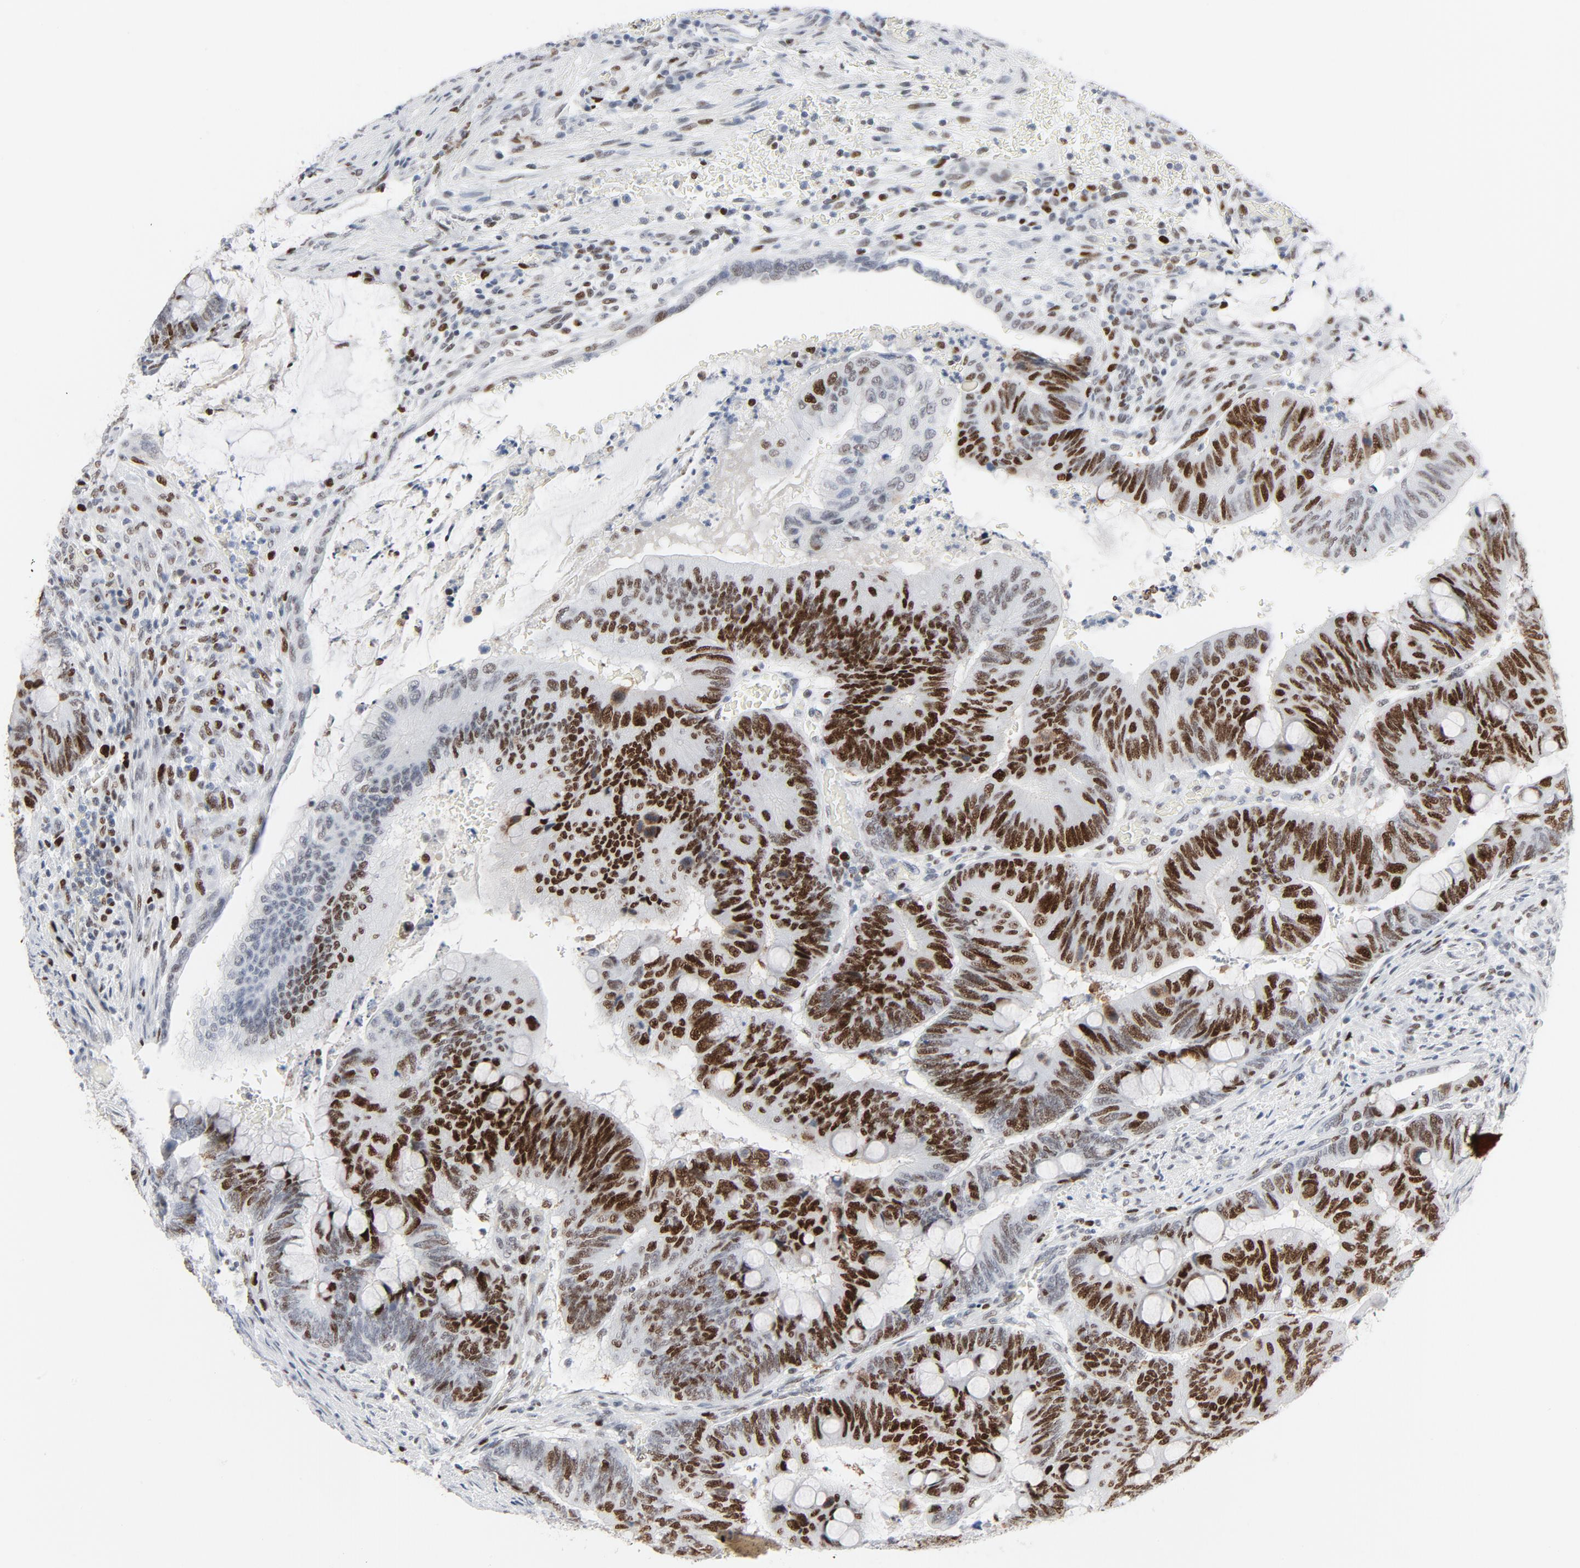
{"staining": {"intensity": "strong", "quantity": "25%-75%", "location": "nuclear"}, "tissue": "colorectal cancer", "cell_type": "Tumor cells", "image_type": "cancer", "snomed": [{"axis": "morphology", "description": "Normal tissue, NOS"}, {"axis": "morphology", "description": "Adenocarcinoma, NOS"}, {"axis": "topography", "description": "Rectum"}], "caption": "Immunohistochemistry (IHC) (DAB) staining of human colorectal adenocarcinoma displays strong nuclear protein expression in about 25%-75% of tumor cells.", "gene": "POLD1", "patient": {"sex": "male", "age": 92}}